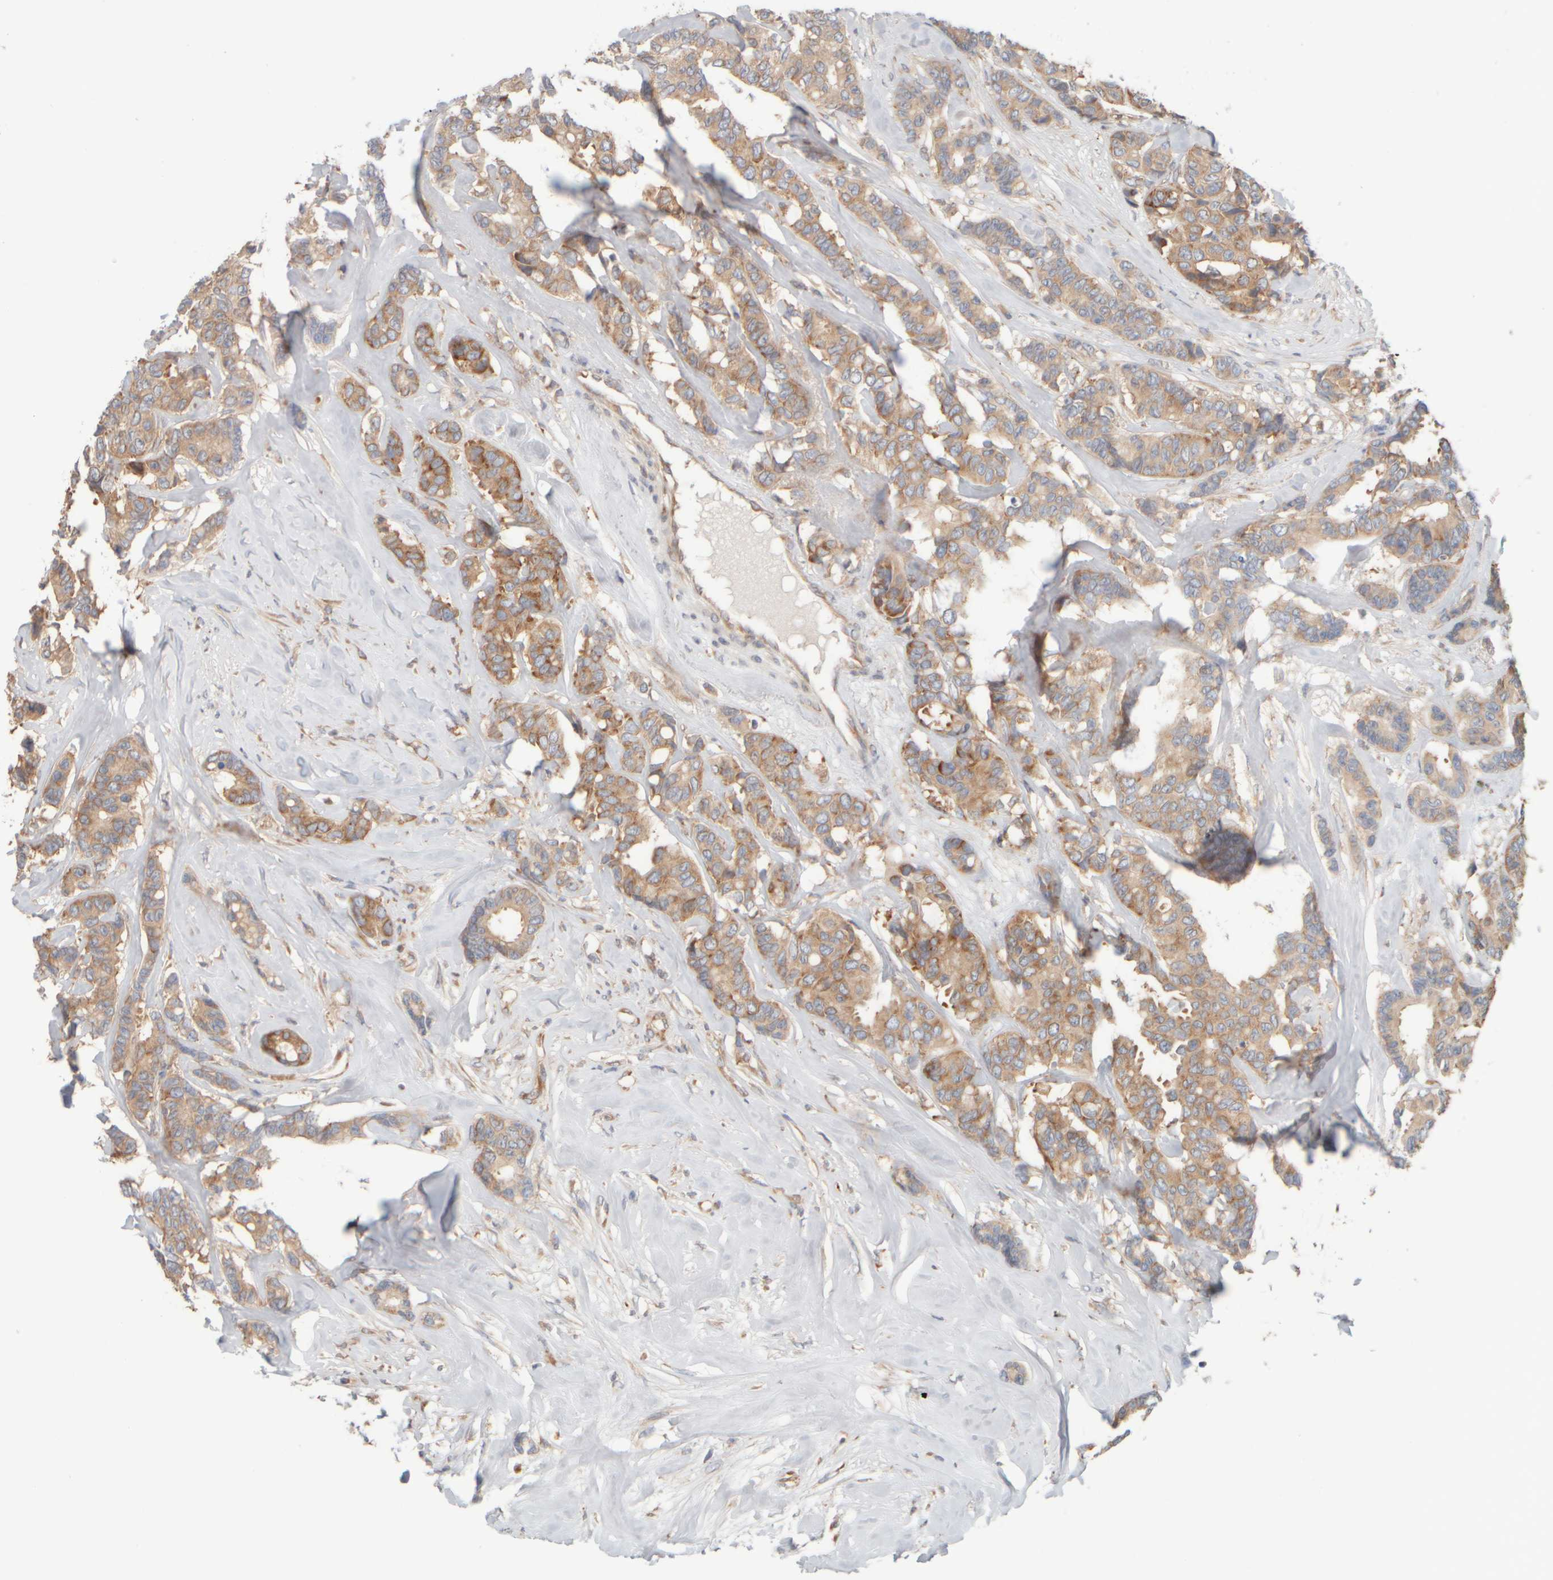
{"staining": {"intensity": "moderate", "quantity": ">75%", "location": "cytoplasmic/membranous"}, "tissue": "breast cancer", "cell_type": "Tumor cells", "image_type": "cancer", "snomed": [{"axis": "morphology", "description": "Duct carcinoma"}, {"axis": "topography", "description": "Breast"}], "caption": "About >75% of tumor cells in breast cancer (intraductal carcinoma) reveal moderate cytoplasmic/membranous protein staining as visualized by brown immunohistochemical staining.", "gene": "EIF2B3", "patient": {"sex": "female", "age": 87}}